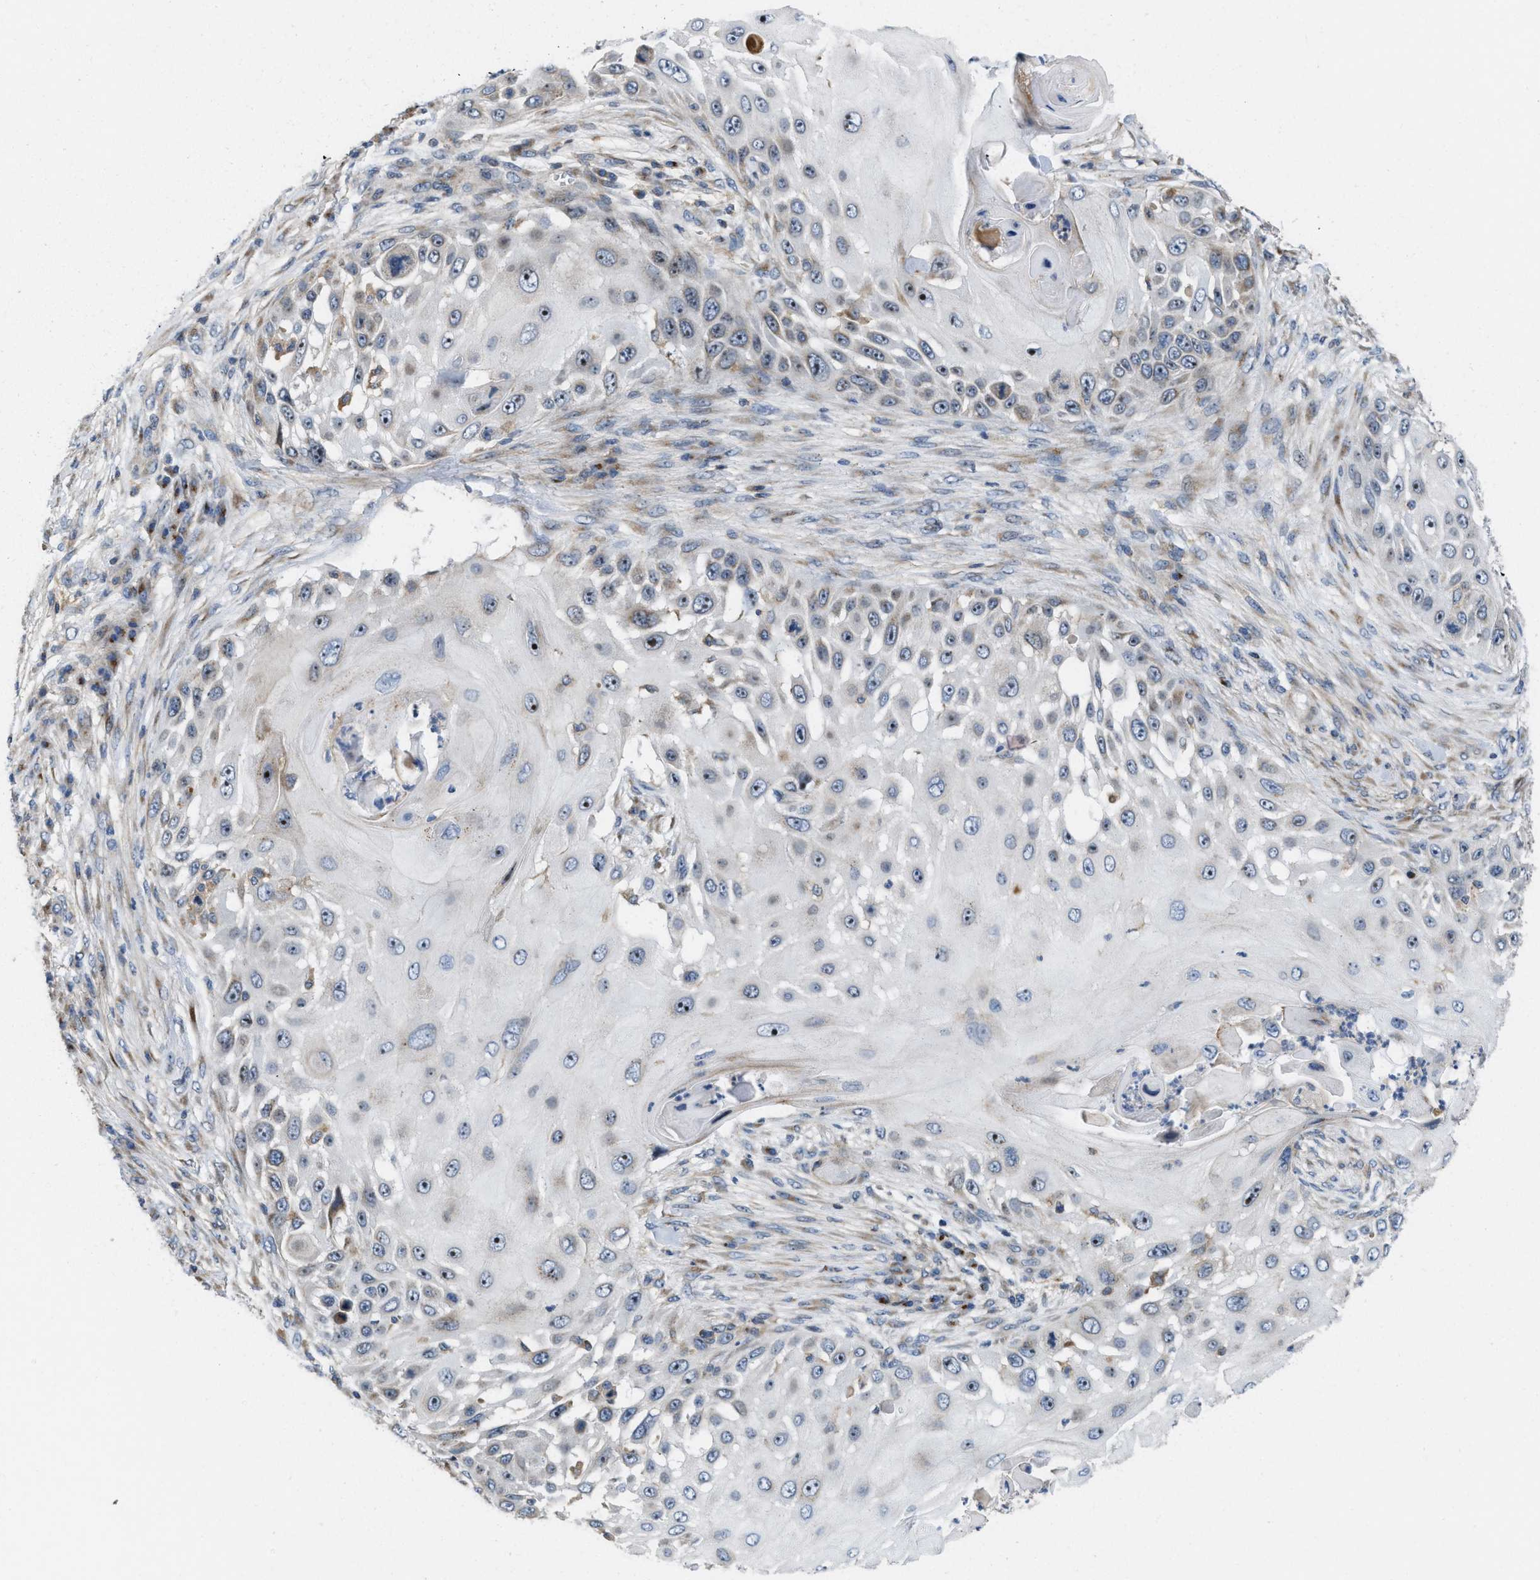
{"staining": {"intensity": "moderate", "quantity": "25%-75%", "location": "nuclear"}, "tissue": "skin cancer", "cell_type": "Tumor cells", "image_type": "cancer", "snomed": [{"axis": "morphology", "description": "Squamous cell carcinoma, NOS"}, {"axis": "topography", "description": "Skin"}], "caption": "Immunohistochemistry (IHC) (DAB) staining of human skin cancer (squamous cell carcinoma) exhibits moderate nuclear protein positivity in about 25%-75% of tumor cells. The protein is shown in brown color, while the nuclei are stained blue.", "gene": "DIPK1A", "patient": {"sex": "female", "age": 44}}